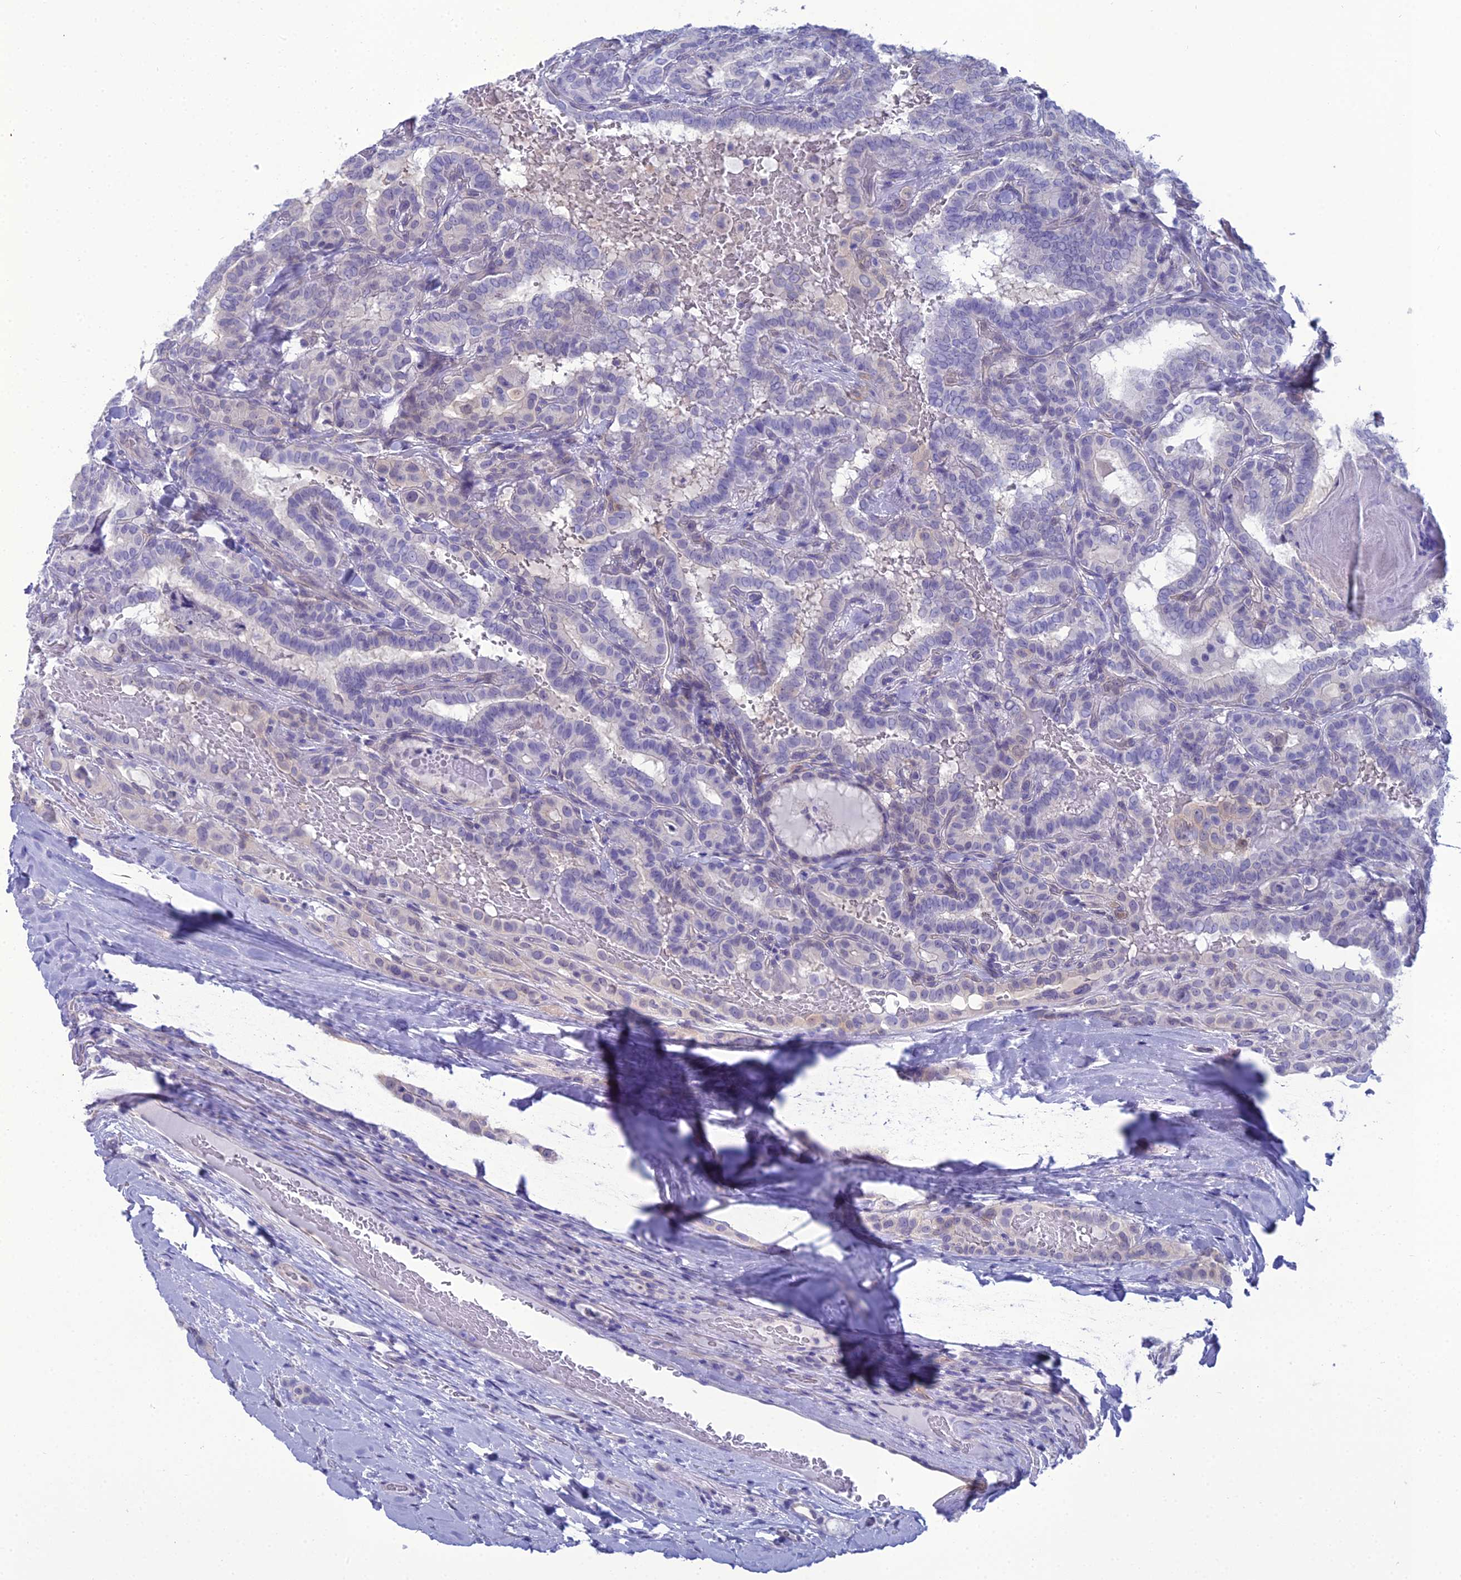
{"staining": {"intensity": "negative", "quantity": "none", "location": "none"}, "tissue": "thyroid cancer", "cell_type": "Tumor cells", "image_type": "cancer", "snomed": [{"axis": "morphology", "description": "Papillary adenocarcinoma, NOS"}, {"axis": "topography", "description": "Thyroid gland"}], "caption": "DAB (3,3'-diaminobenzidine) immunohistochemical staining of thyroid cancer (papillary adenocarcinoma) demonstrates no significant positivity in tumor cells.", "gene": "GNPNAT1", "patient": {"sex": "female", "age": 72}}